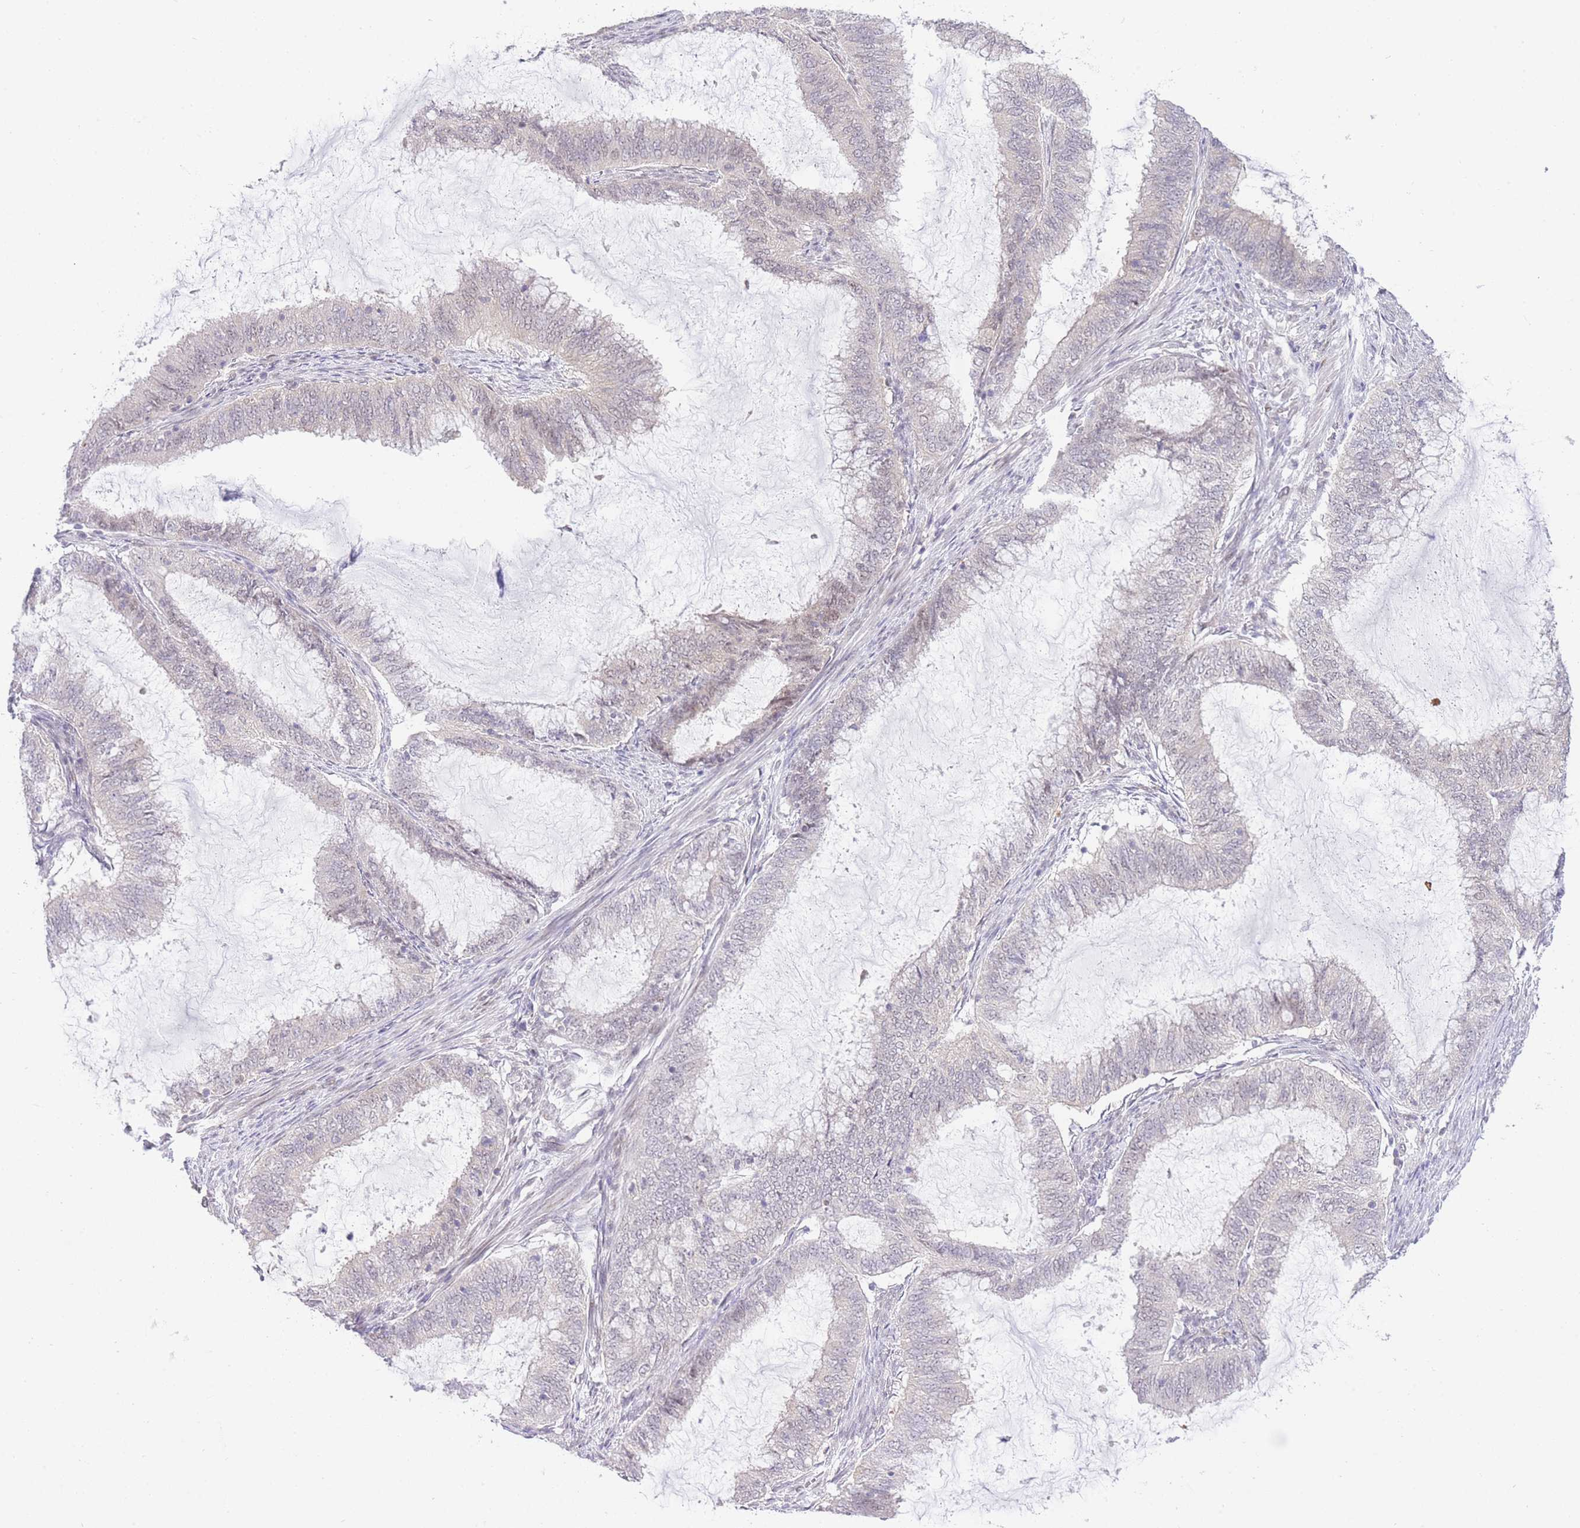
{"staining": {"intensity": "negative", "quantity": "none", "location": "none"}, "tissue": "endometrial cancer", "cell_type": "Tumor cells", "image_type": "cancer", "snomed": [{"axis": "morphology", "description": "Adenocarcinoma, NOS"}, {"axis": "topography", "description": "Endometrium"}], "caption": "This is an immunohistochemistry micrograph of human endometrial cancer. There is no expression in tumor cells.", "gene": "STK39", "patient": {"sex": "female", "age": 51}}